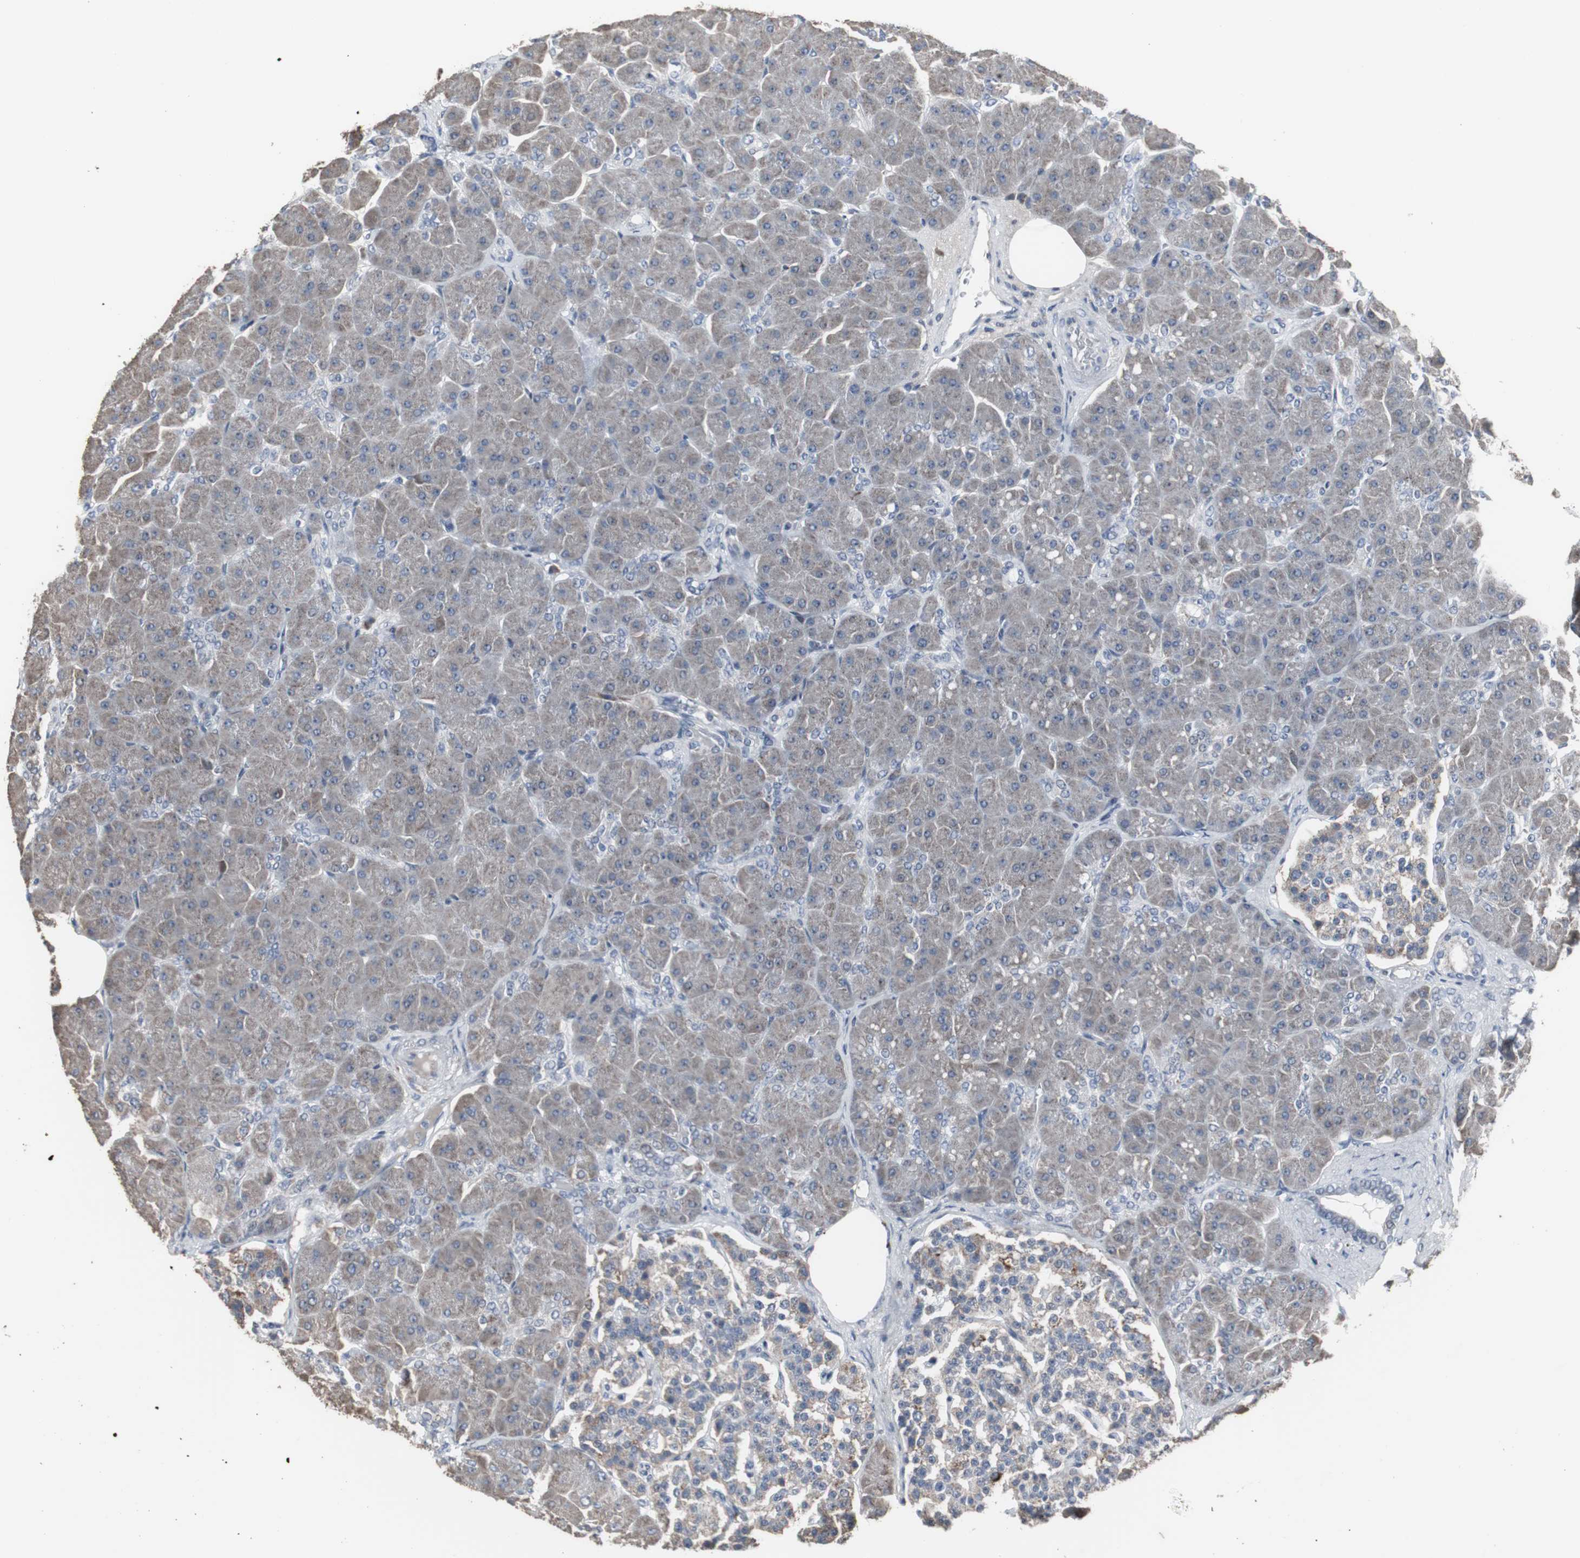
{"staining": {"intensity": "weak", "quantity": ">75%", "location": "cytoplasmic/membranous"}, "tissue": "pancreas", "cell_type": "Exocrine glandular cells", "image_type": "normal", "snomed": [{"axis": "morphology", "description": "Normal tissue, NOS"}, {"axis": "topography", "description": "Pancreas"}], "caption": "Unremarkable pancreas reveals weak cytoplasmic/membranous staining in approximately >75% of exocrine glandular cells, visualized by immunohistochemistry.", "gene": "ACAA1", "patient": {"sex": "male", "age": 66}}